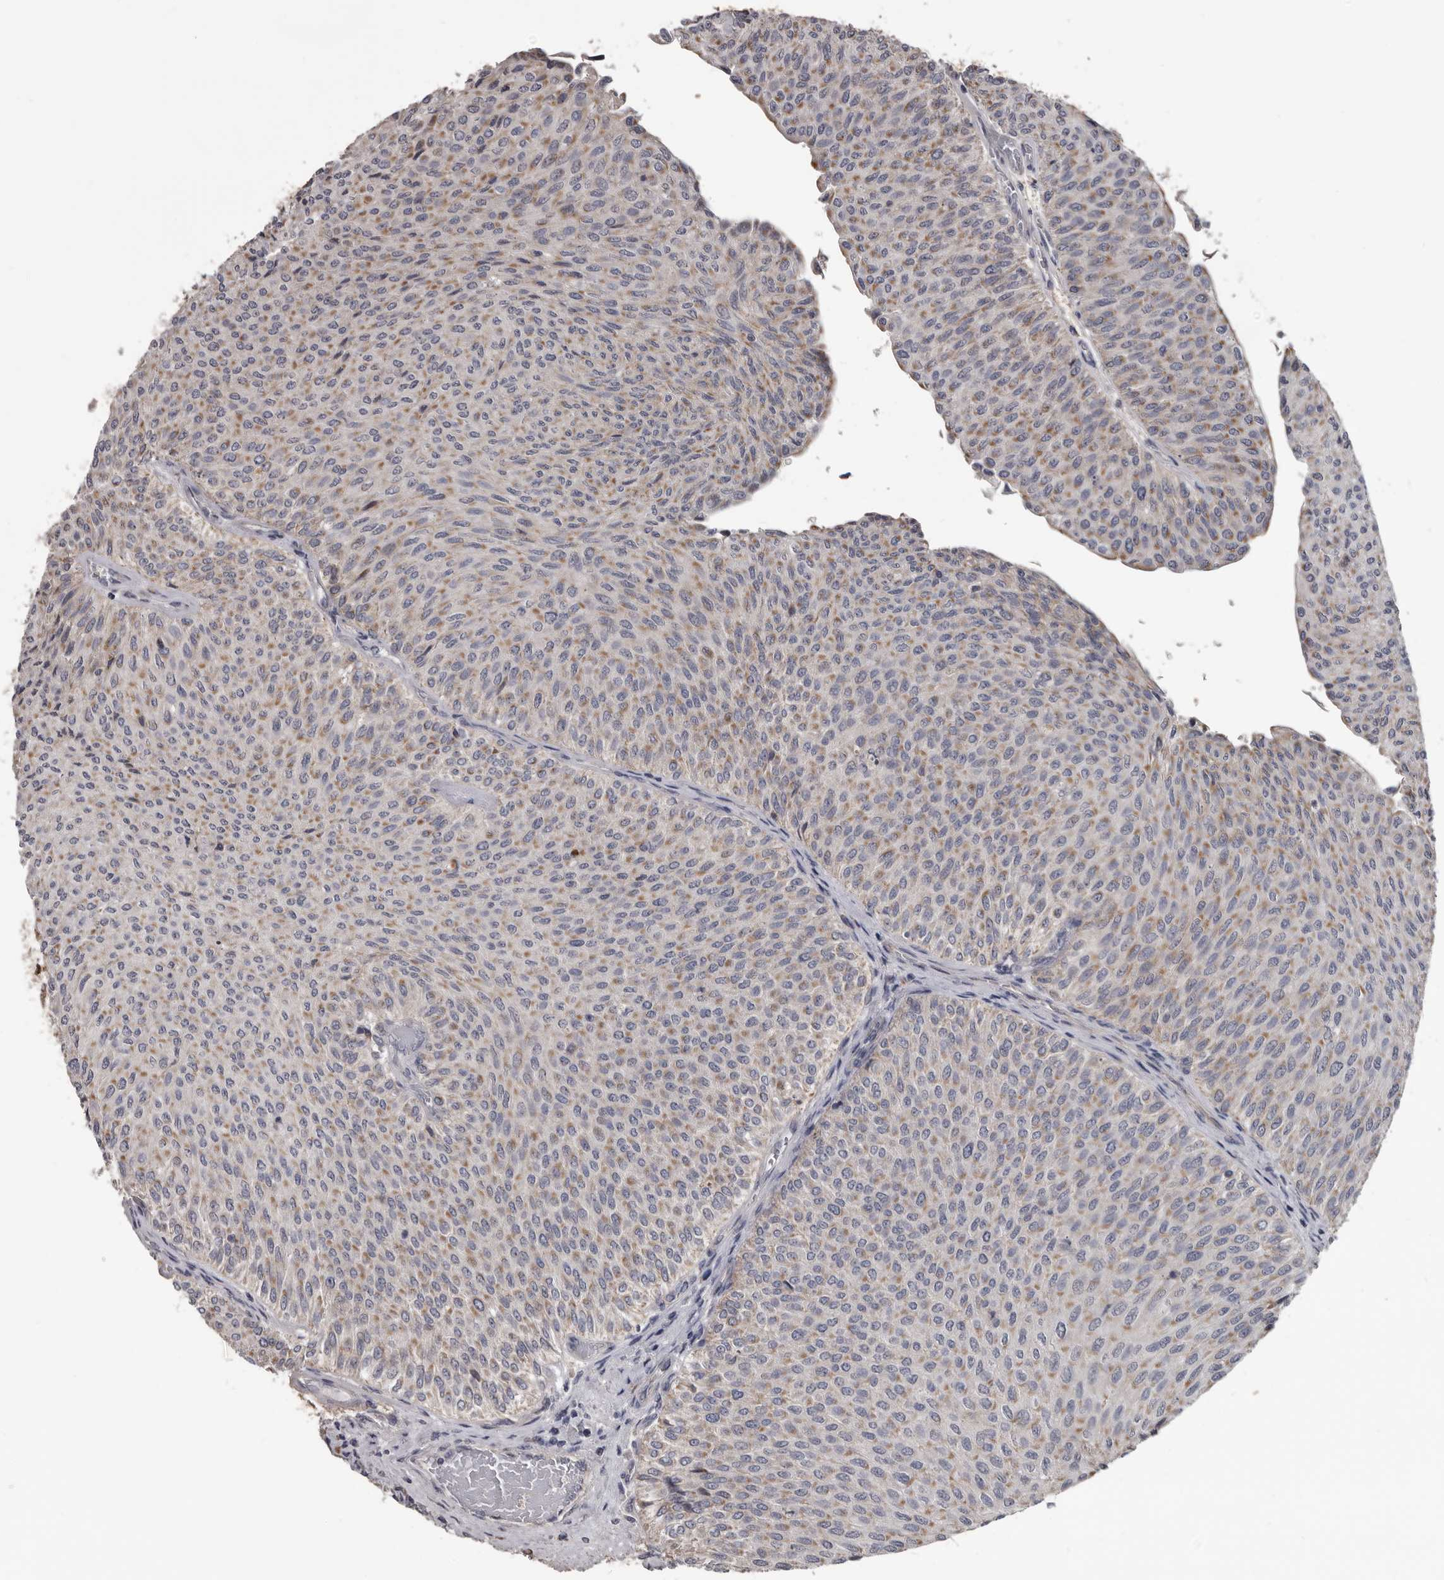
{"staining": {"intensity": "moderate", "quantity": ">75%", "location": "cytoplasmic/membranous"}, "tissue": "urothelial cancer", "cell_type": "Tumor cells", "image_type": "cancer", "snomed": [{"axis": "morphology", "description": "Urothelial carcinoma, Low grade"}, {"axis": "topography", "description": "Urinary bladder"}], "caption": "Immunohistochemistry (IHC) of human low-grade urothelial carcinoma exhibits medium levels of moderate cytoplasmic/membranous positivity in approximately >75% of tumor cells.", "gene": "ALDH5A1", "patient": {"sex": "male", "age": 78}}